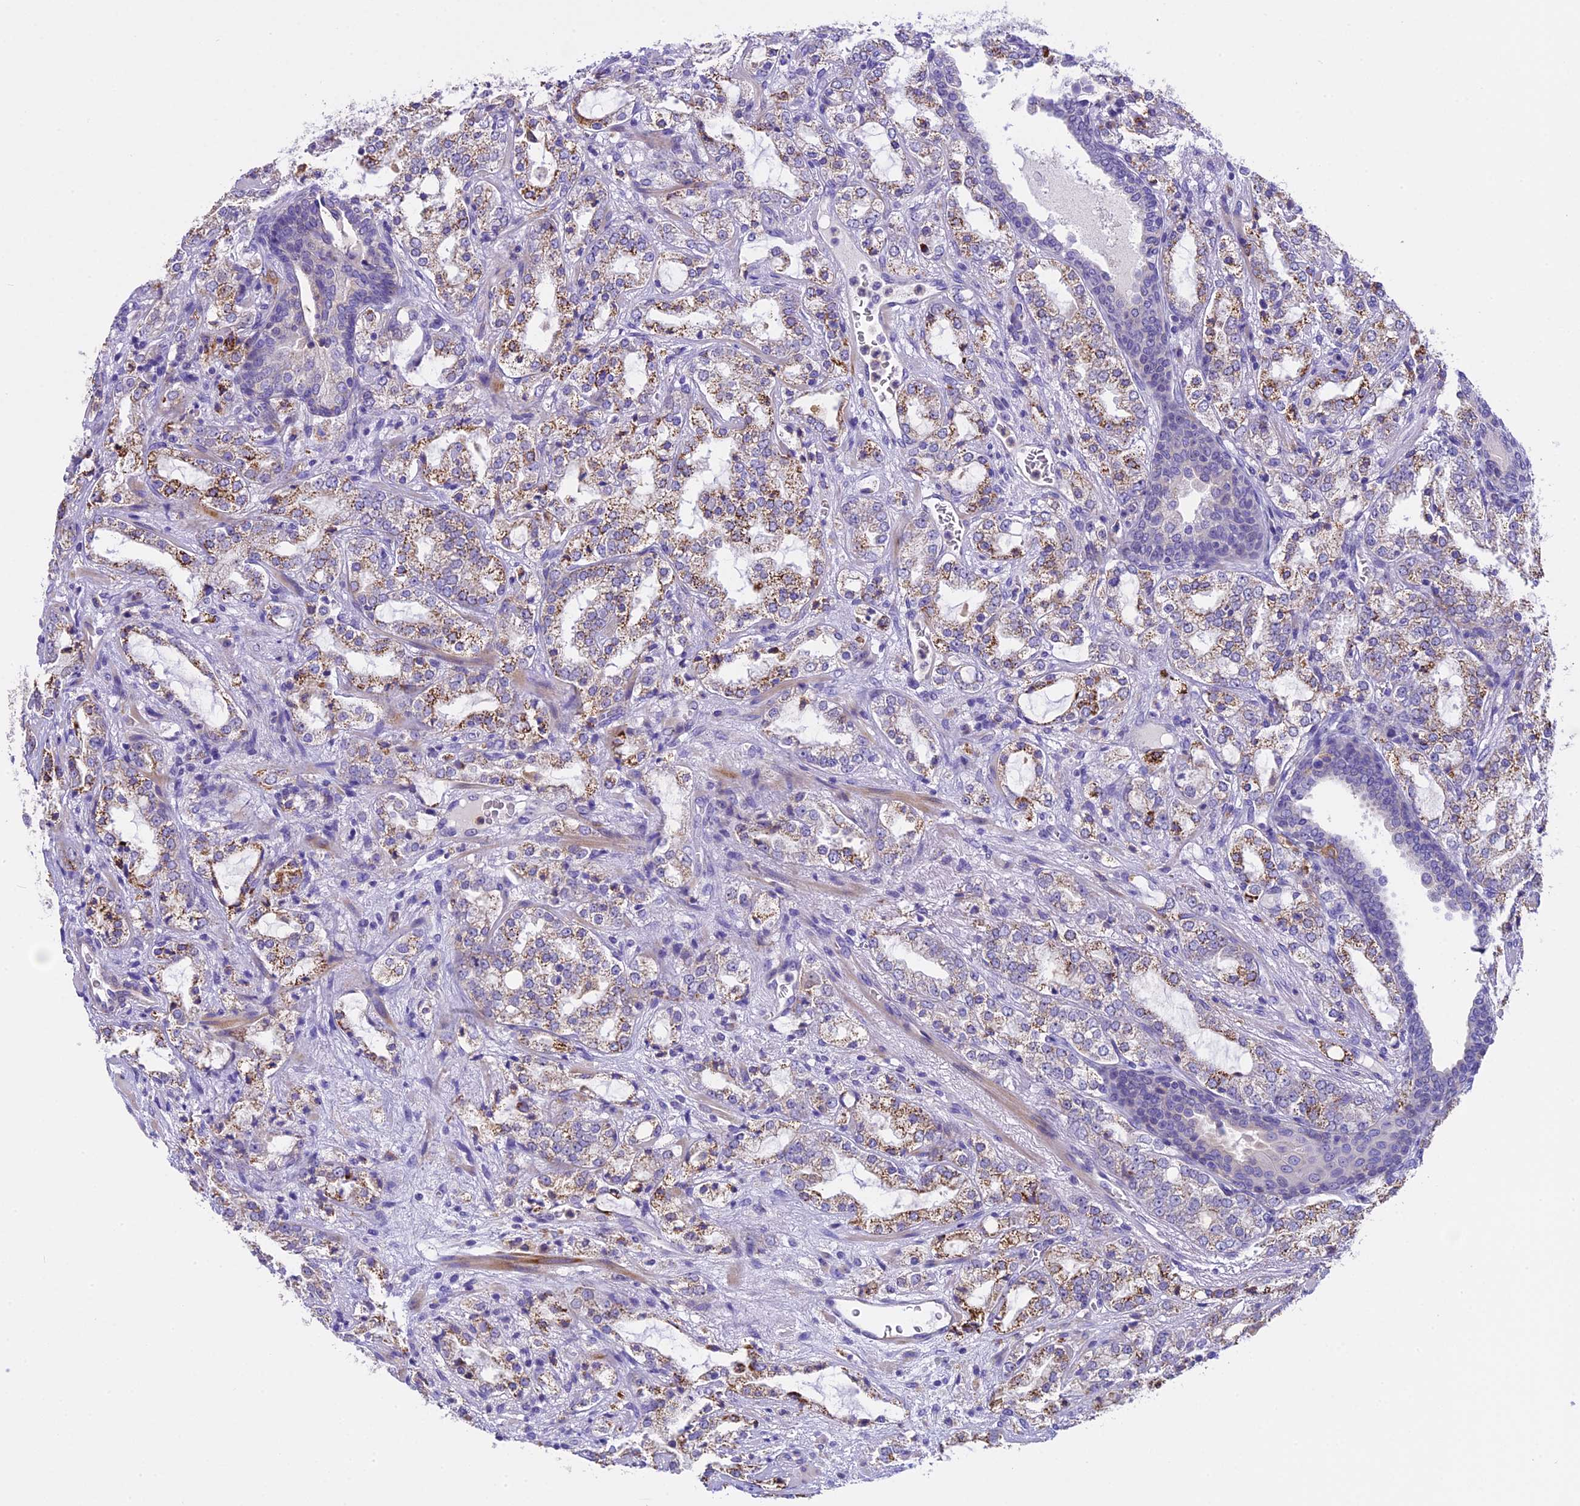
{"staining": {"intensity": "moderate", "quantity": "25%-75%", "location": "cytoplasmic/membranous"}, "tissue": "prostate cancer", "cell_type": "Tumor cells", "image_type": "cancer", "snomed": [{"axis": "morphology", "description": "Adenocarcinoma, High grade"}, {"axis": "topography", "description": "Prostate"}], "caption": "Immunohistochemistry (IHC) staining of prostate cancer (adenocarcinoma (high-grade)), which reveals medium levels of moderate cytoplasmic/membranous staining in approximately 25%-75% of tumor cells indicating moderate cytoplasmic/membranous protein positivity. The staining was performed using DAB (brown) for protein detection and nuclei were counterstained in hematoxylin (blue).", "gene": "NOD2", "patient": {"sex": "male", "age": 64}}